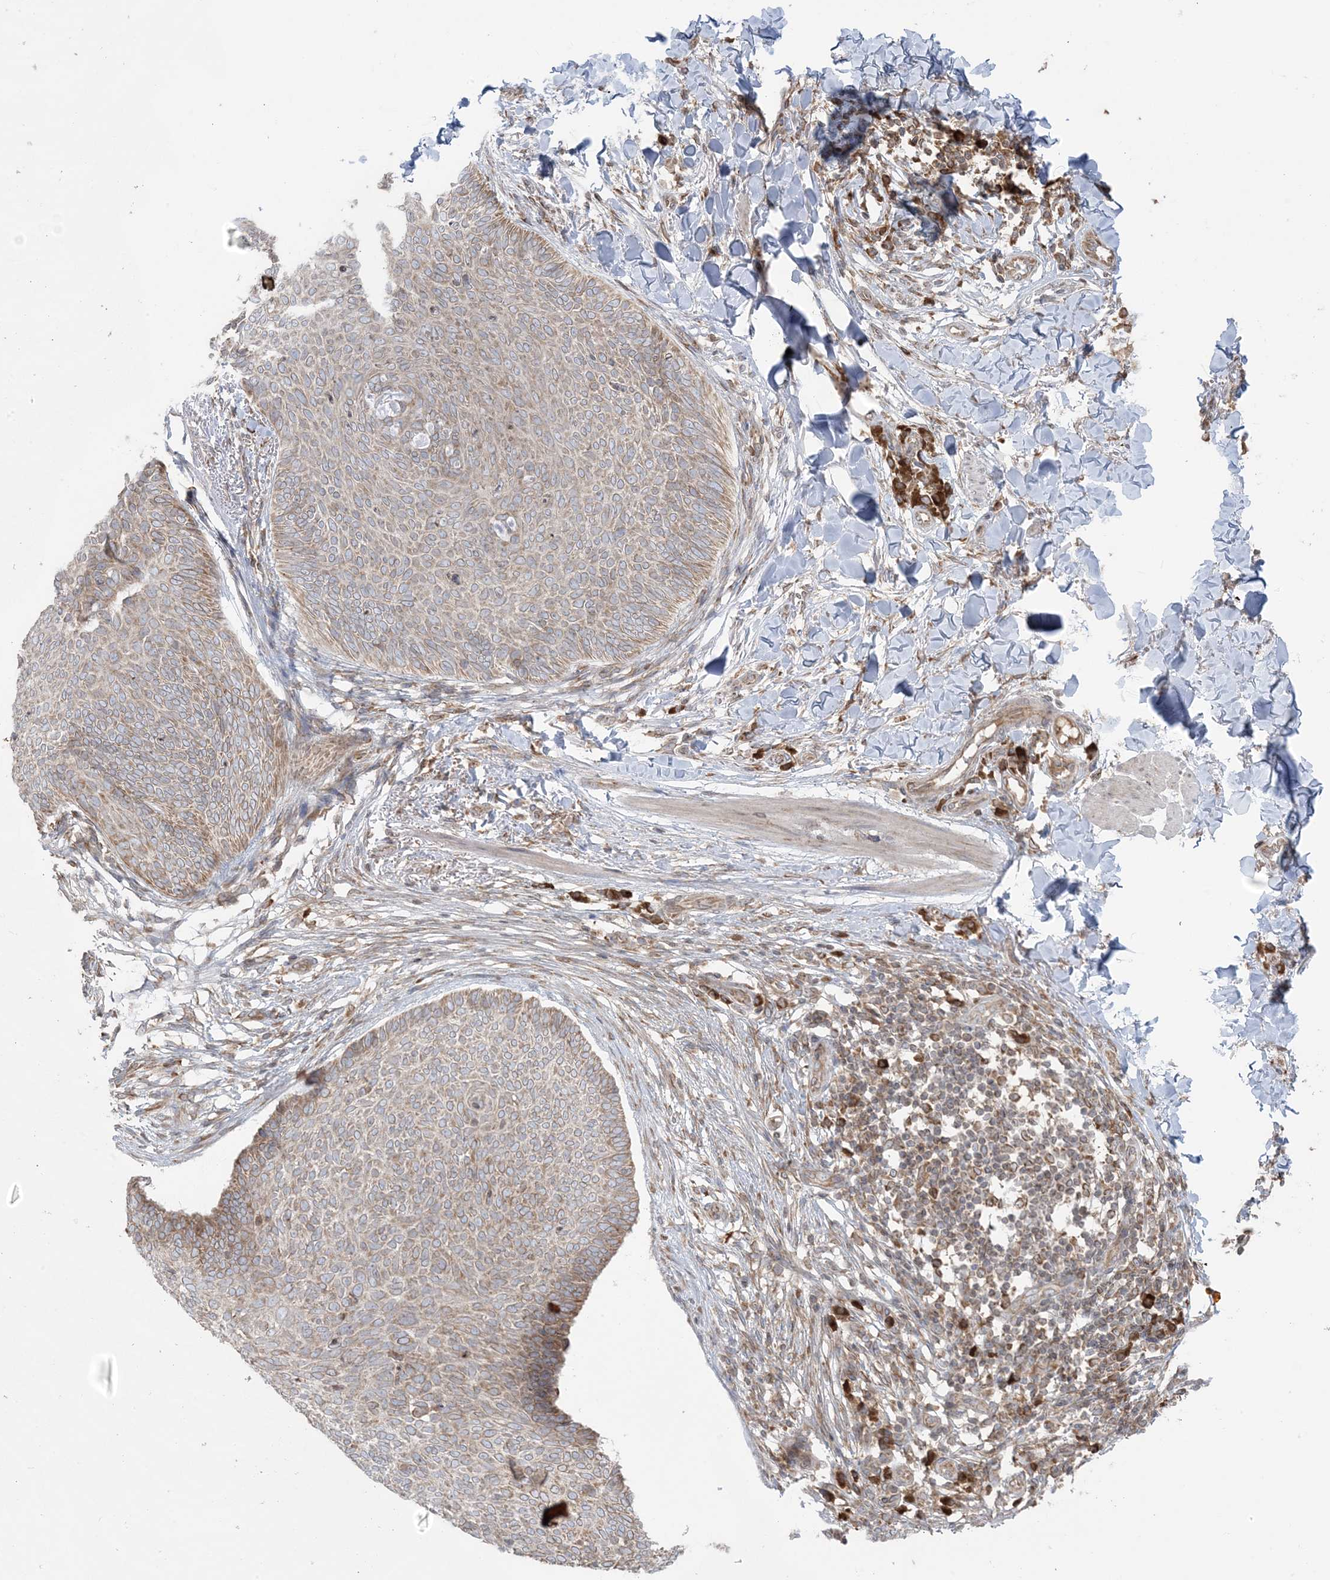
{"staining": {"intensity": "moderate", "quantity": "25%-75%", "location": "cytoplasmic/membranous"}, "tissue": "skin cancer", "cell_type": "Tumor cells", "image_type": "cancer", "snomed": [{"axis": "morphology", "description": "Normal tissue, NOS"}, {"axis": "morphology", "description": "Basal cell carcinoma"}, {"axis": "topography", "description": "Skin"}], "caption": "Skin basal cell carcinoma tissue shows moderate cytoplasmic/membranous positivity in about 25%-75% of tumor cells, visualized by immunohistochemistry. (DAB (3,3'-diaminobenzidine) IHC, brown staining for protein, blue staining for nuclei).", "gene": "UBXN4", "patient": {"sex": "male", "age": 50}}